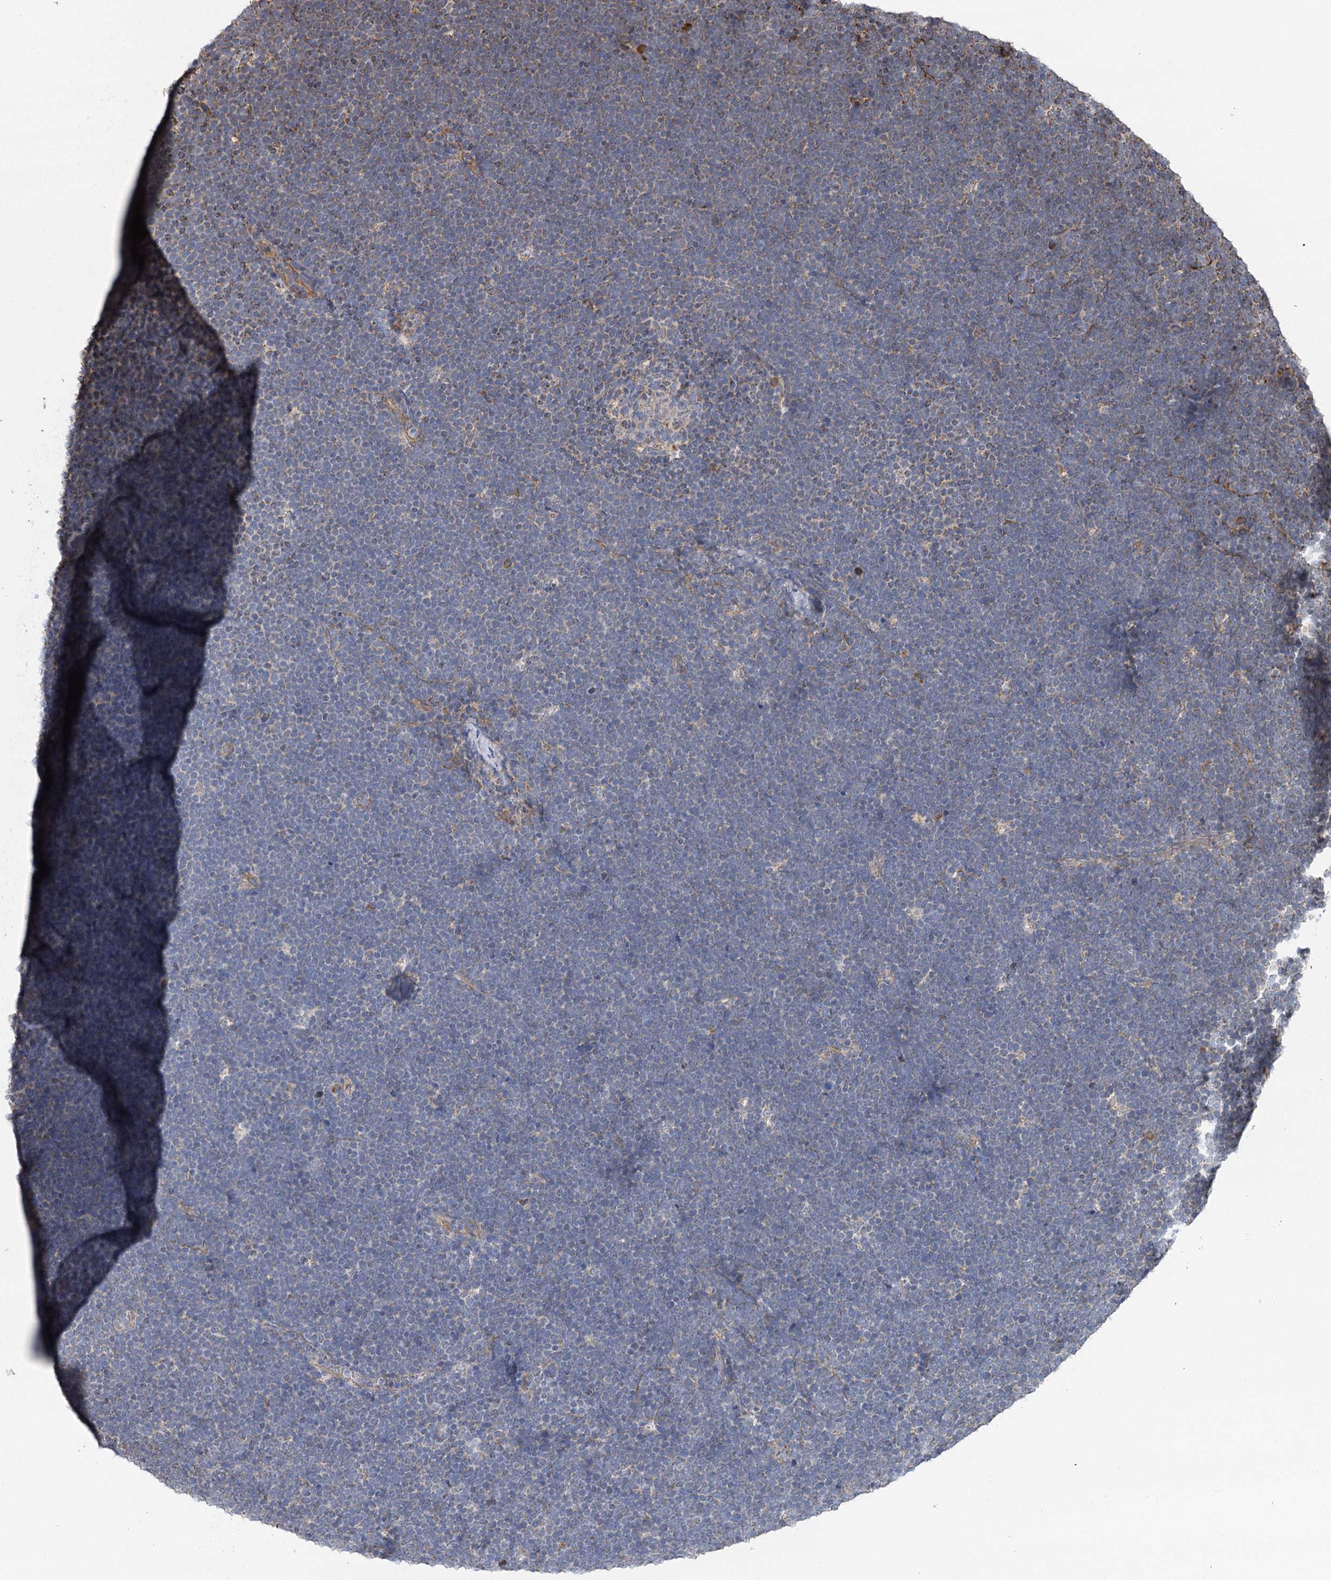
{"staining": {"intensity": "weak", "quantity": "<25%", "location": "cytoplasmic/membranous"}, "tissue": "lymphoma", "cell_type": "Tumor cells", "image_type": "cancer", "snomed": [{"axis": "morphology", "description": "Malignant lymphoma, non-Hodgkin's type, High grade"}, {"axis": "topography", "description": "Lymph node"}], "caption": "Immunohistochemical staining of lymphoma demonstrates no significant expression in tumor cells. (DAB immunohistochemistry (IHC) visualized using brightfield microscopy, high magnification).", "gene": "IL11RA", "patient": {"sex": "male", "age": 13}}